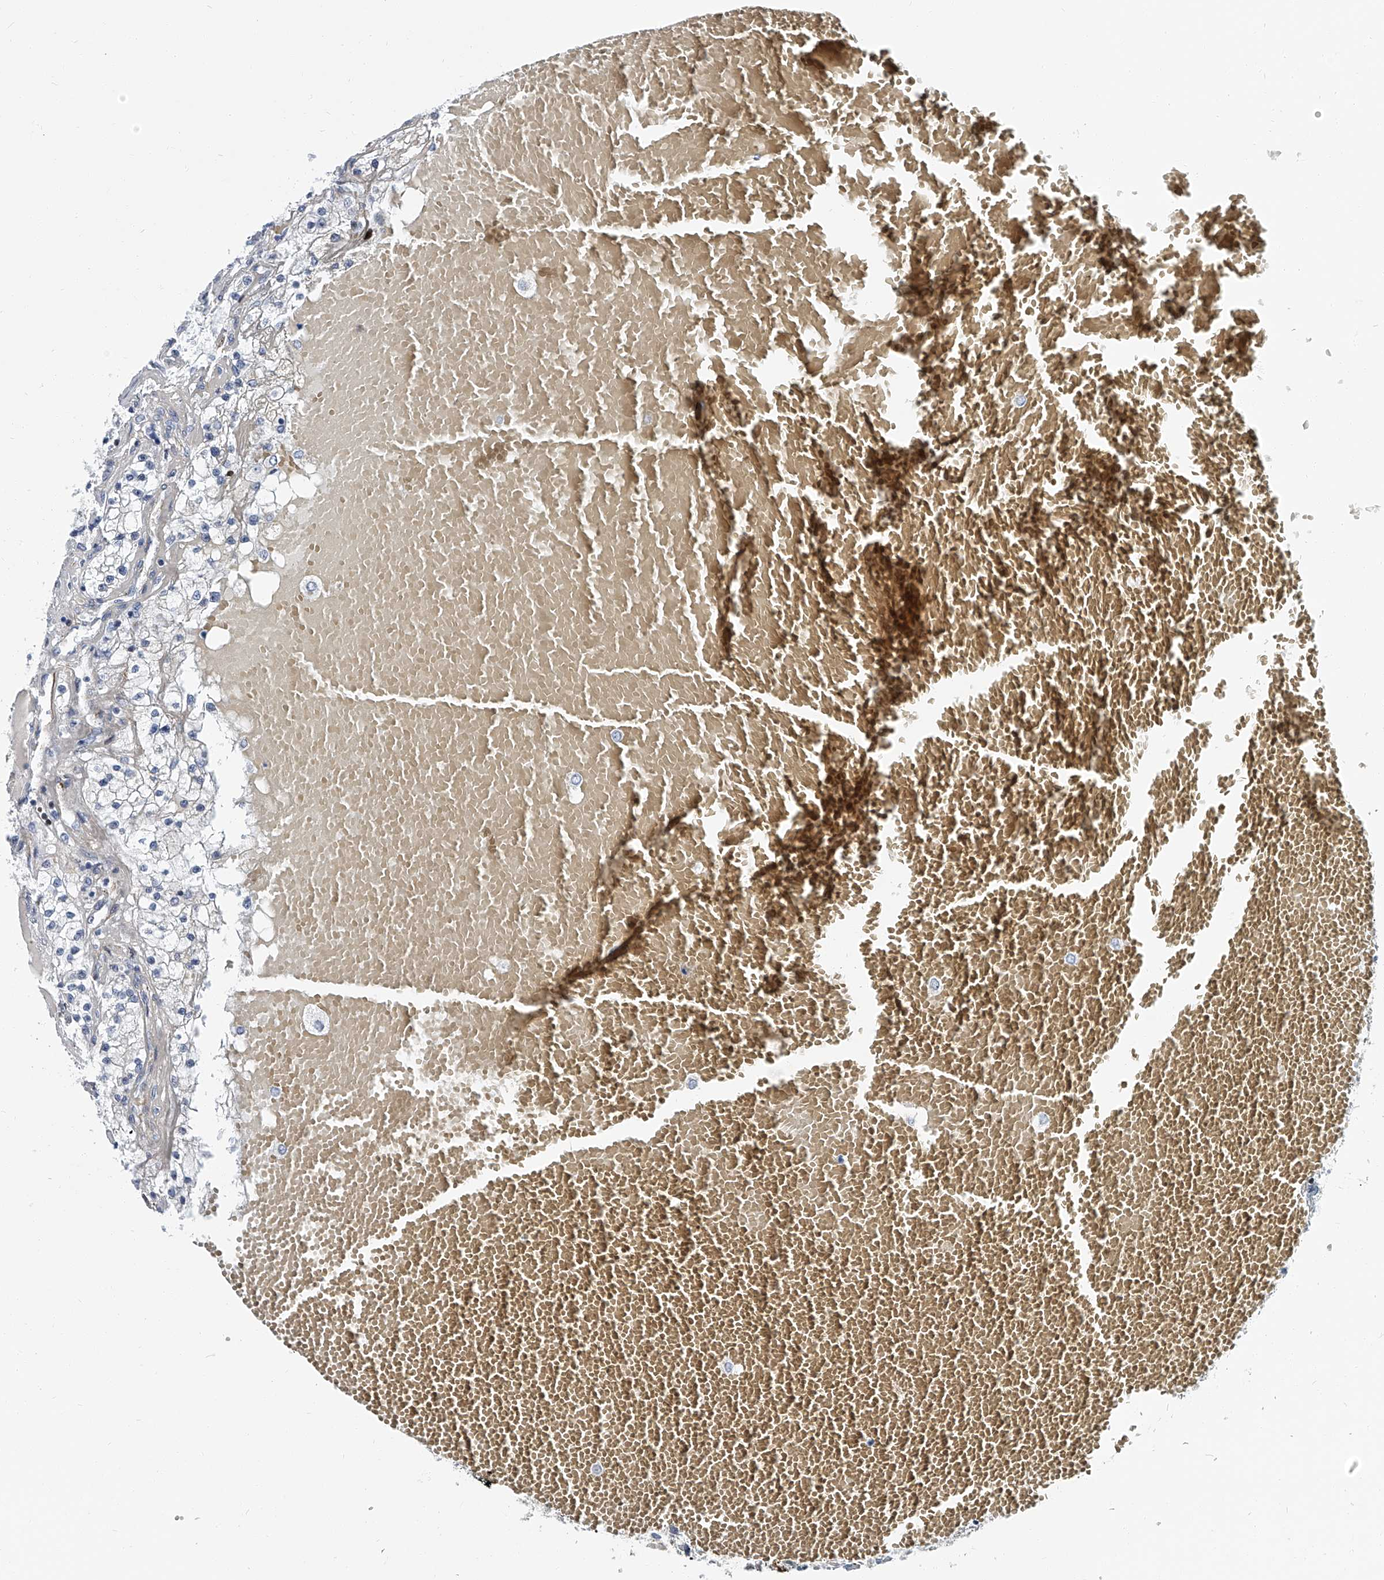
{"staining": {"intensity": "negative", "quantity": "none", "location": "none"}, "tissue": "renal cancer", "cell_type": "Tumor cells", "image_type": "cancer", "snomed": [{"axis": "morphology", "description": "Normal tissue, NOS"}, {"axis": "morphology", "description": "Adenocarcinoma, NOS"}, {"axis": "topography", "description": "Kidney"}], "caption": "A high-resolution image shows IHC staining of renal cancer, which reveals no significant staining in tumor cells.", "gene": "KIRREL1", "patient": {"sex": "male", "age": 68}}